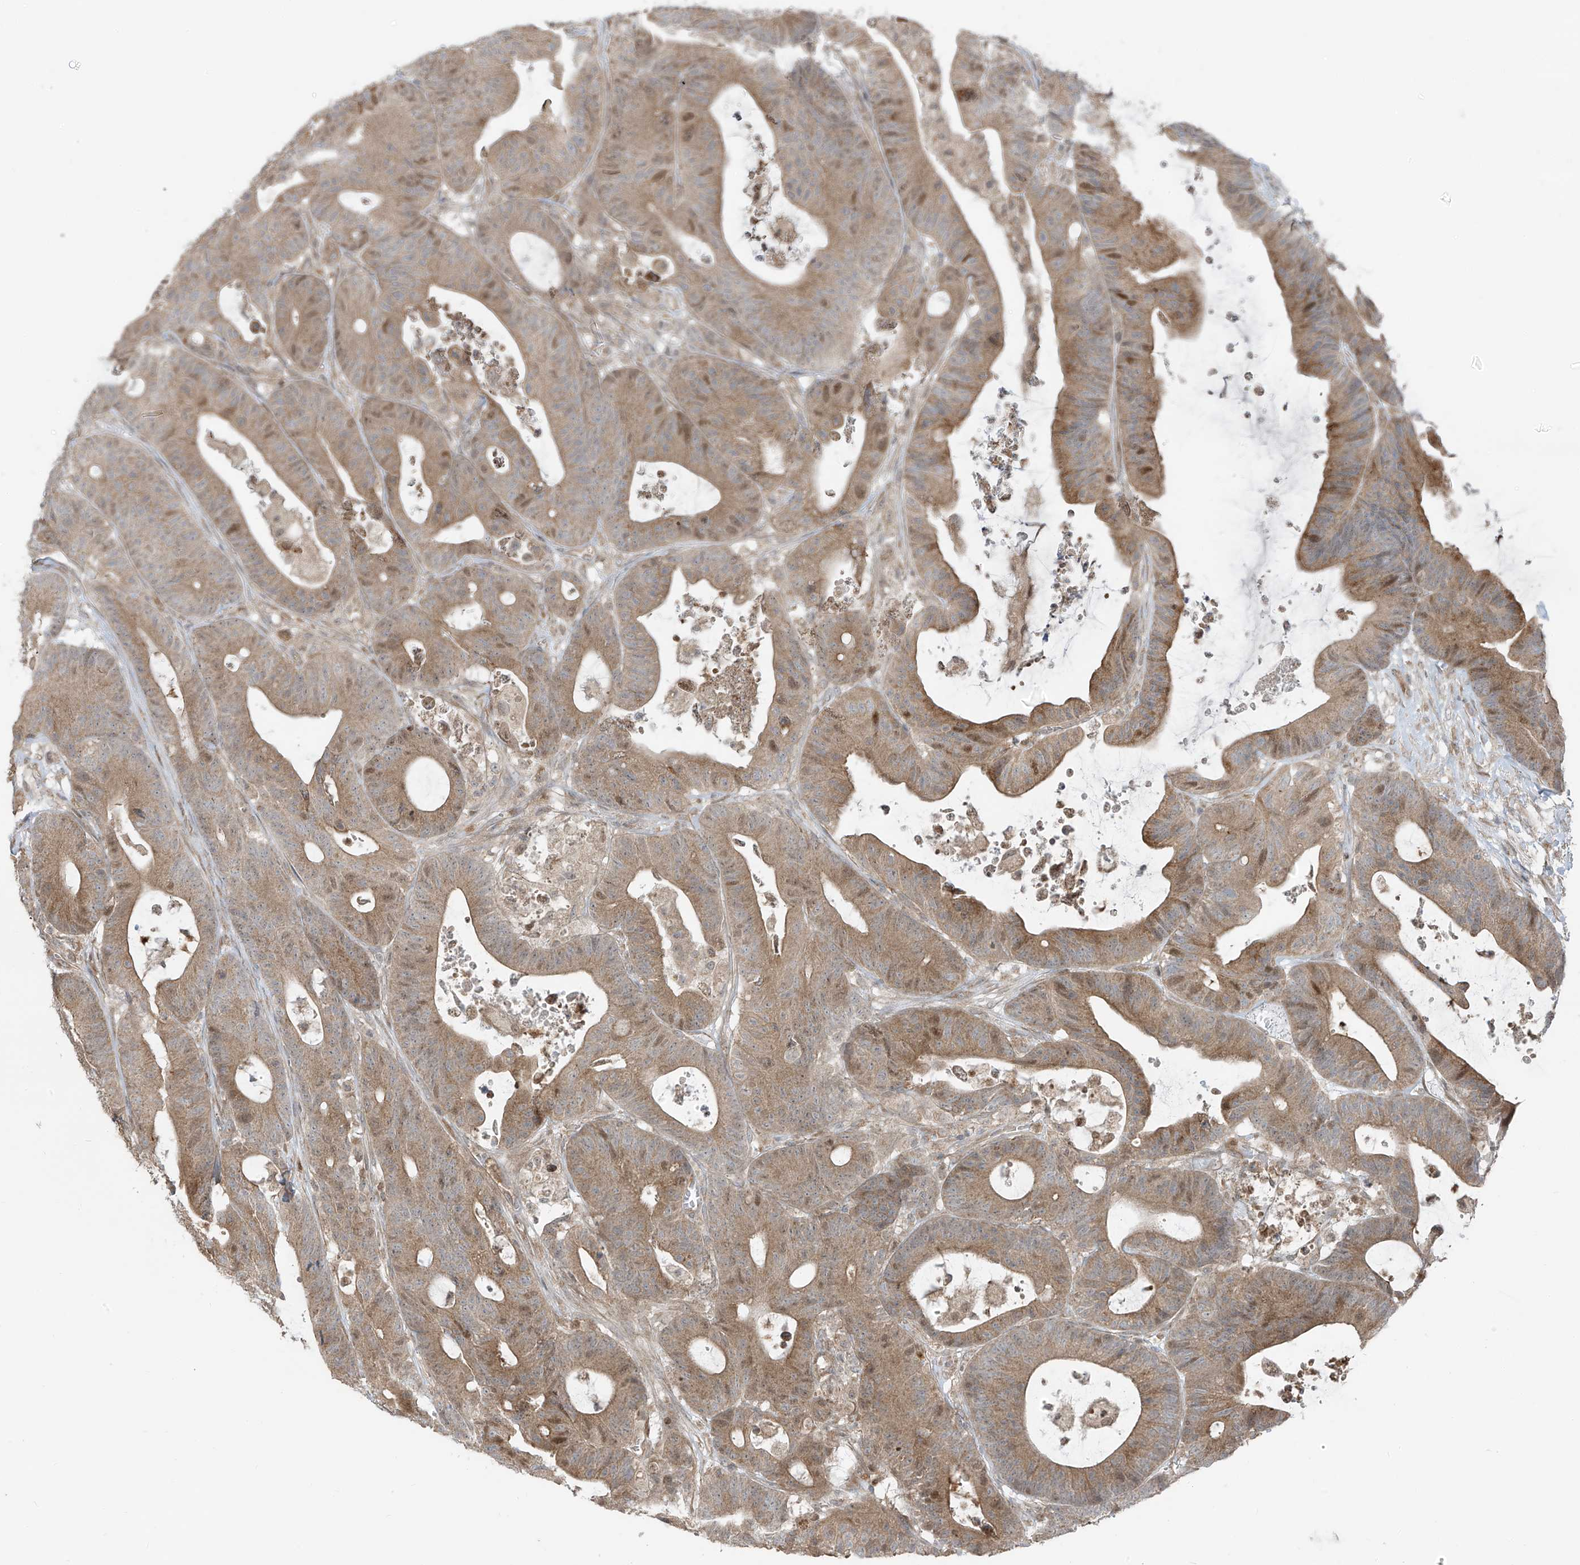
{"staining": {"intensity": "moderate", "quantity": ">75%", "location": "cytoplasmic/membranous"}, "tissue": "colorectal cancer", "cell_type": "Tumor cells", "image_type": "cancer", "snomed": [{"axis": "morphology", "description": "Adenocarcinoma, NOS"}, {"axis": "topography", "description": "Colon"}], "caption": "About >75% of tumor cells in colorectal cancer (adenocarcinoma) exhibit moderate cytoplasmic/membranous protein positivity as visualized by brown immunohistochemical staining.", "gene": "PDE11A", "patient": {"sex": "female", "age": 84}}